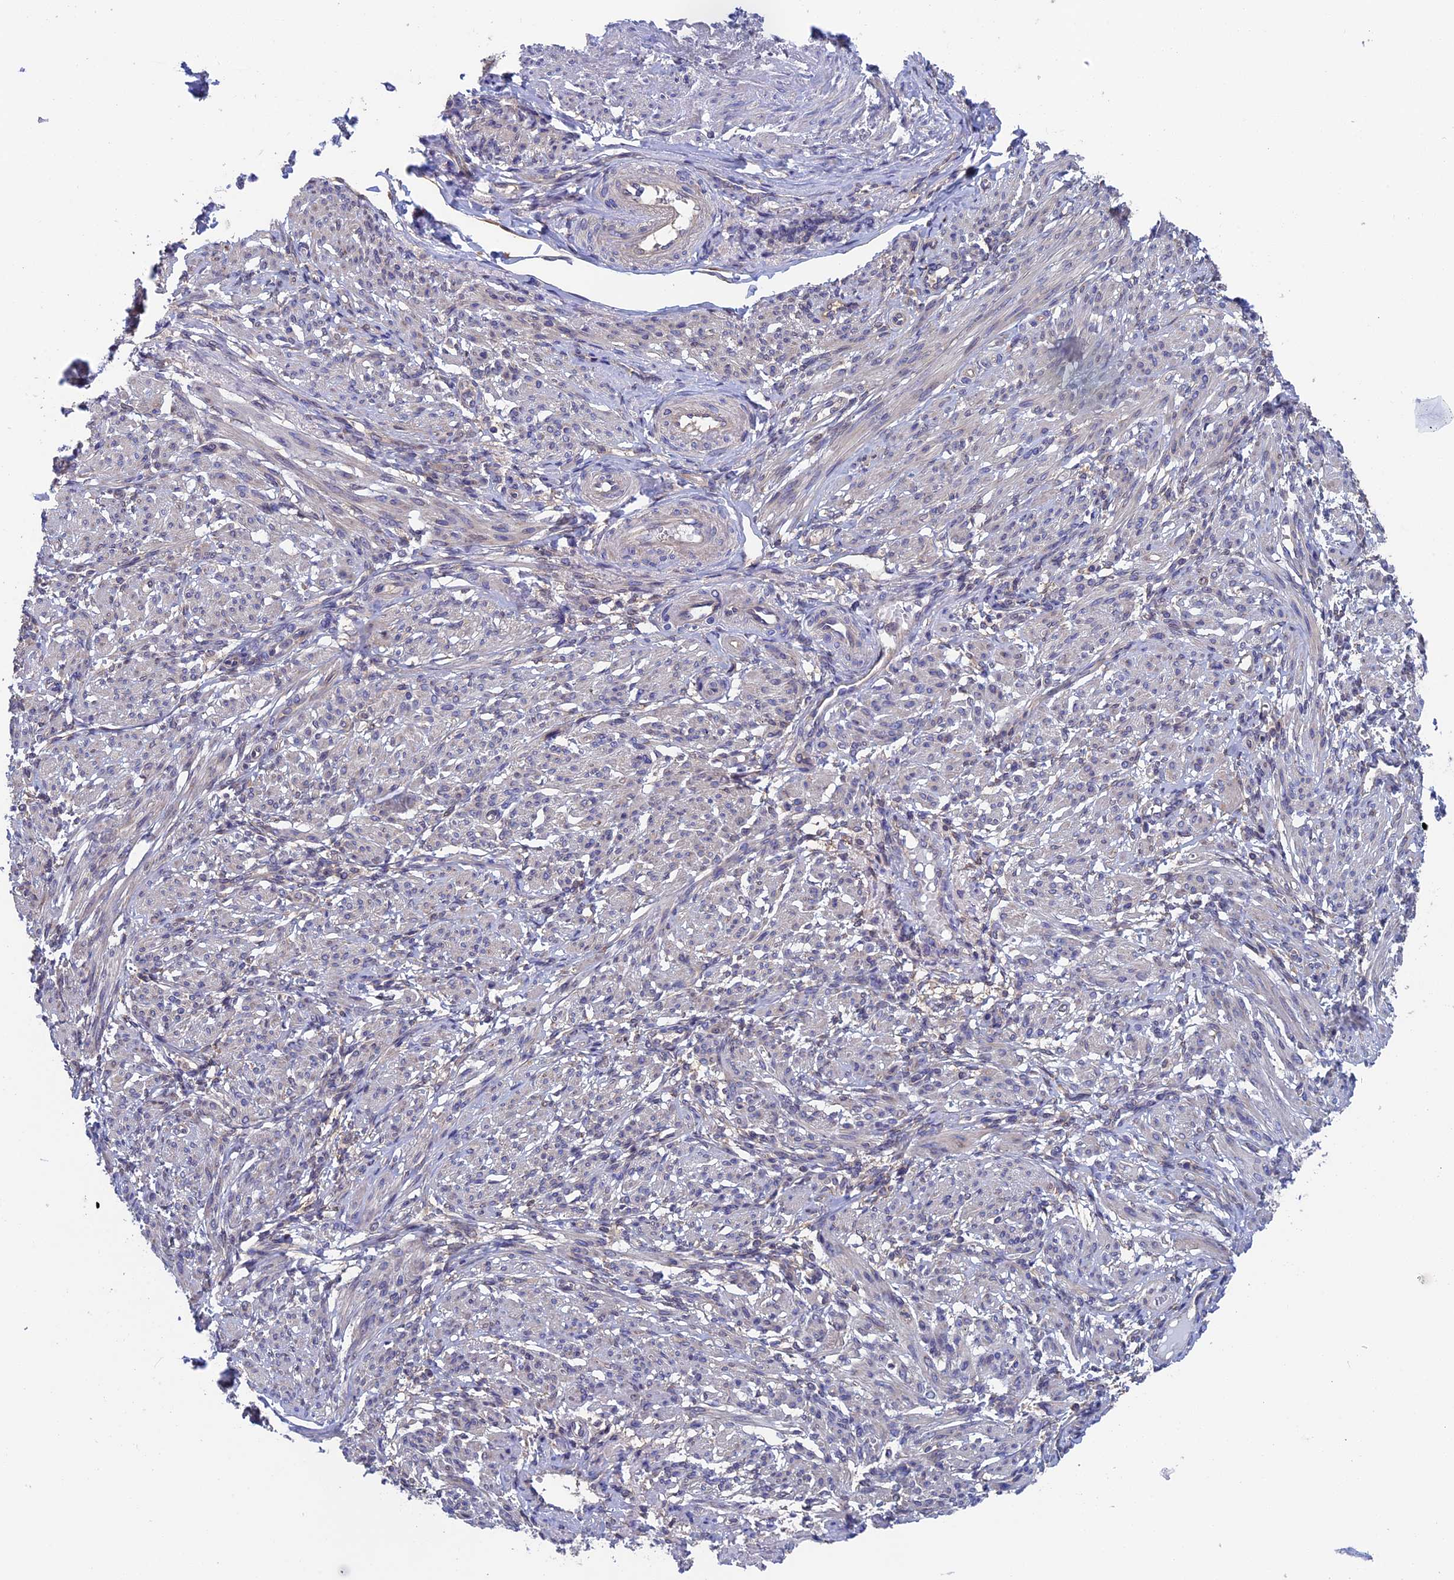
{"staining": {"intensity": "negative", "quantity": "none", "location": "none"}, "tissue": "smooth muscle", "cell_type": "Smooth muscle cells", "image_type": "normal", "snomed": [{"axis": "morphology", "description": "Normal tissue, NOS"}, {"axis": "topography", "description": "Smooth muscle"}], "caption": "This is a photomicrograph of immunohistochemistry (IHC) staining of unremarkable smooth muscle, which shows no staining in smooth muscle cells.", "gene": "LCMT1", "patient": {"sex": "female", "age": 39}}